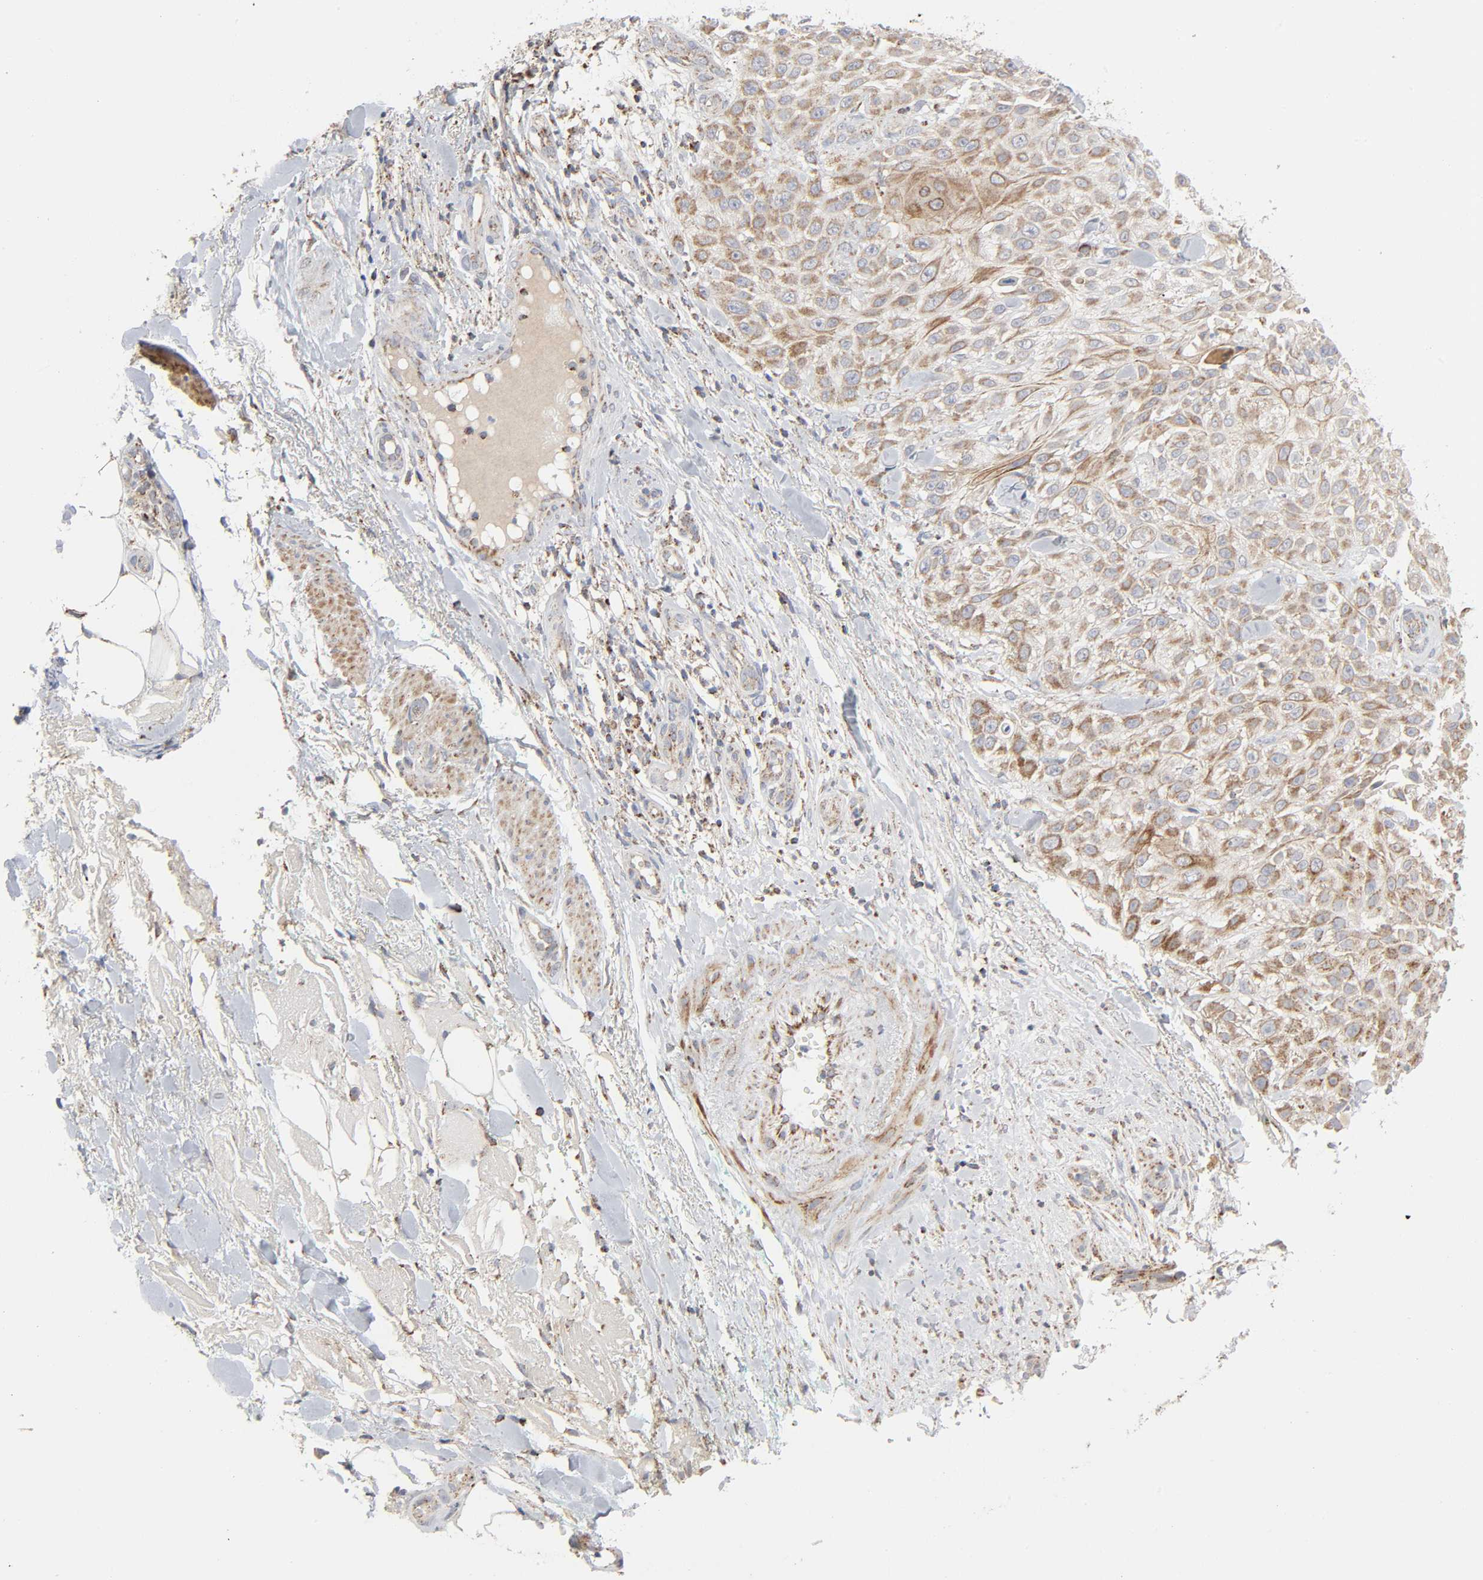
{"staining": {"intensity": "moderate", "quantity": ">75%", "location": "cytoplasmic/membranous"}, "tissue": "skin cancer", "cell_type": "Tumor cells", "image_type": "cancer", "snomed": [{"axis": "morphology", "description": "Squamous cell carcinoma, NOS"}, {"axis": "topography", "description": "Skin"}], "caption": "Squamous cell carcinoma (skin) stained with a protein marker shows moderate staining in tumor cells.", "gene": "SYT16", "patient": {"sex": "female", "age": 42}}